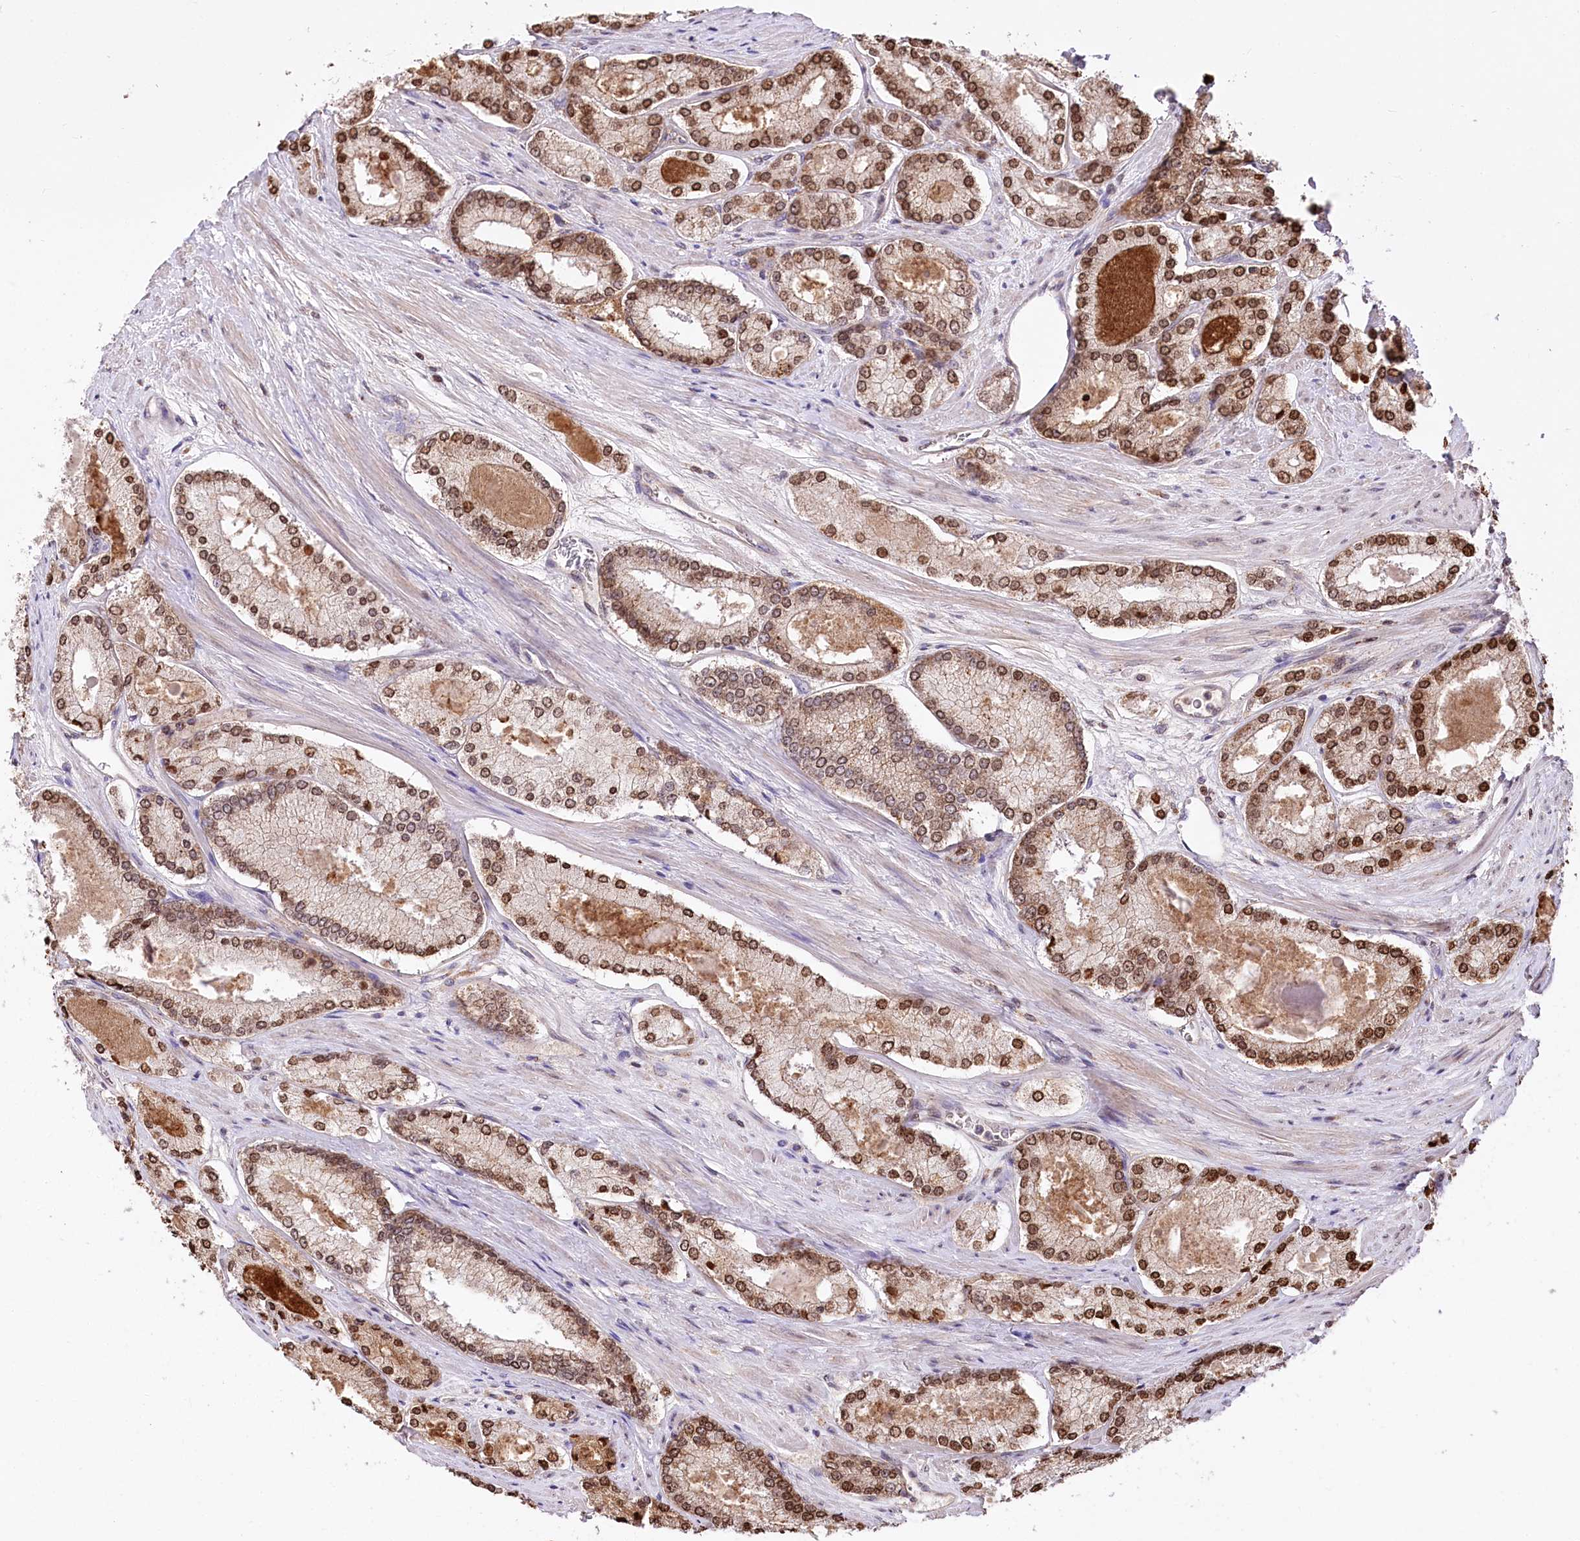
{"staining": {"intensity": "moderate", "quantity": ">75%", "location": "cytoplasmic/membranous,nuclear"}, "tissue": "prostate cancer", "cell_type": "Tumor cells", "image_type": "cancer", "snomed": [{"axis": "morphology", "description": "Adenocarcinoma, Low grade"}, {"axis": "topography", "description": "Prostate"}], "caption": "This histopathology image displays immunohistochemistry (IHC) staining of human prostate cancer (adenocarcinoma (low-grade)), with medium moderate cytoplasmic/membranous and nuclear positivity in about >75% of tumor cells.", "gene": "ZFYVE27", "patient": {"sex": "male", "age": 74}}